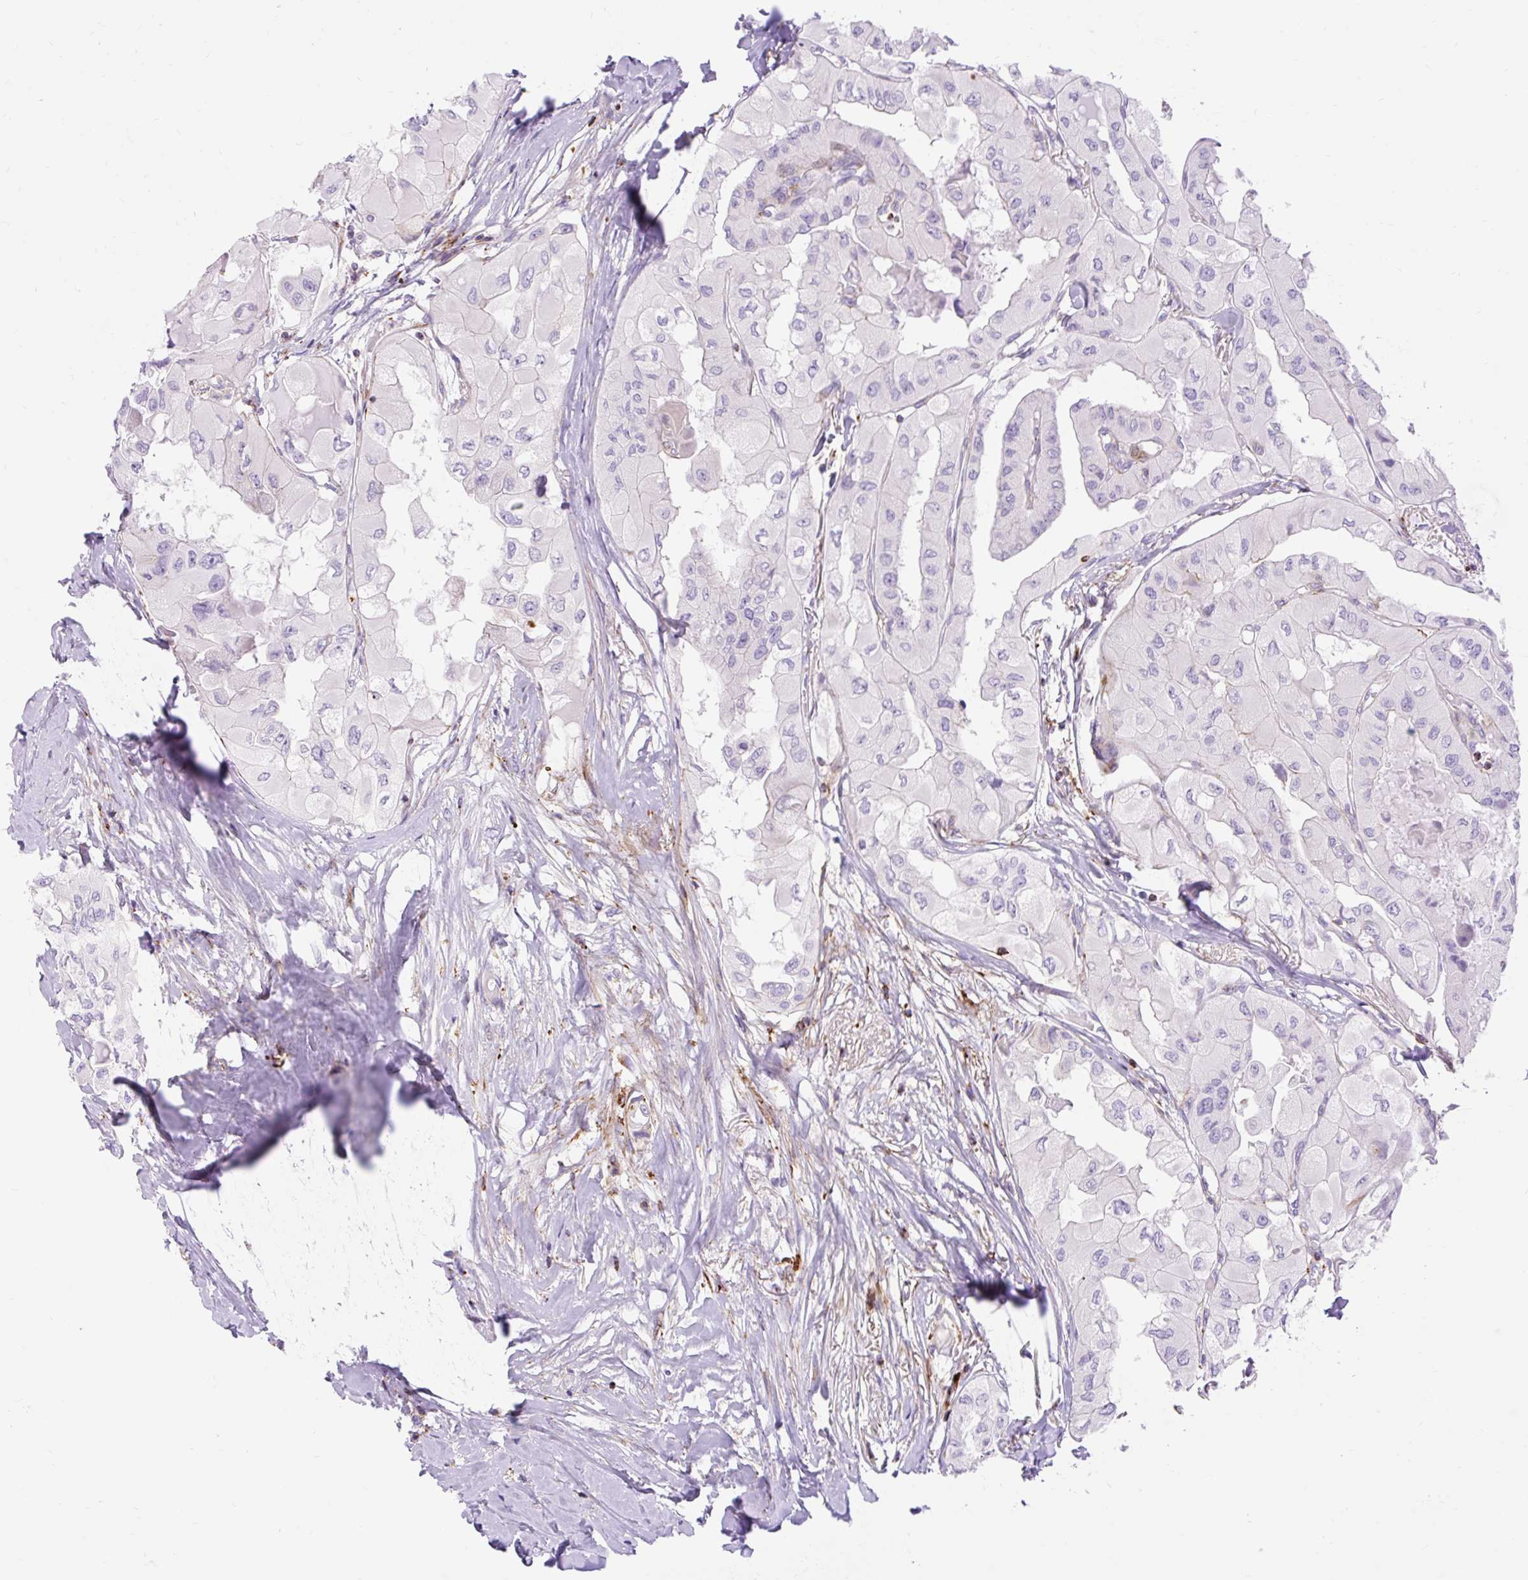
{"staining": {"intensity": "negative", "quantity": "none", "location": "none"}, "tissue": "thyroid cancer", "cell_type": "Tumor cells", "image_type": "cancer", "snomed": [{"axis": "morphology", "description": "Normal tissue, NOS"}, {"axis": "morphology", "description": "Papillary adenocarcinoma, NOS"}, {"axis": "topography", "description": "Thyroid gland"}], "caption": "Thyroid cancer was stained to show a protein in brown. There is no significant expression in tumor cells. The staining is performed using DAB brown chromogen with nuclei counter-stained in using hematoxylin.", "gene": "CORO7-PAM16", "patient": {"sex": "female", "age": 59}}